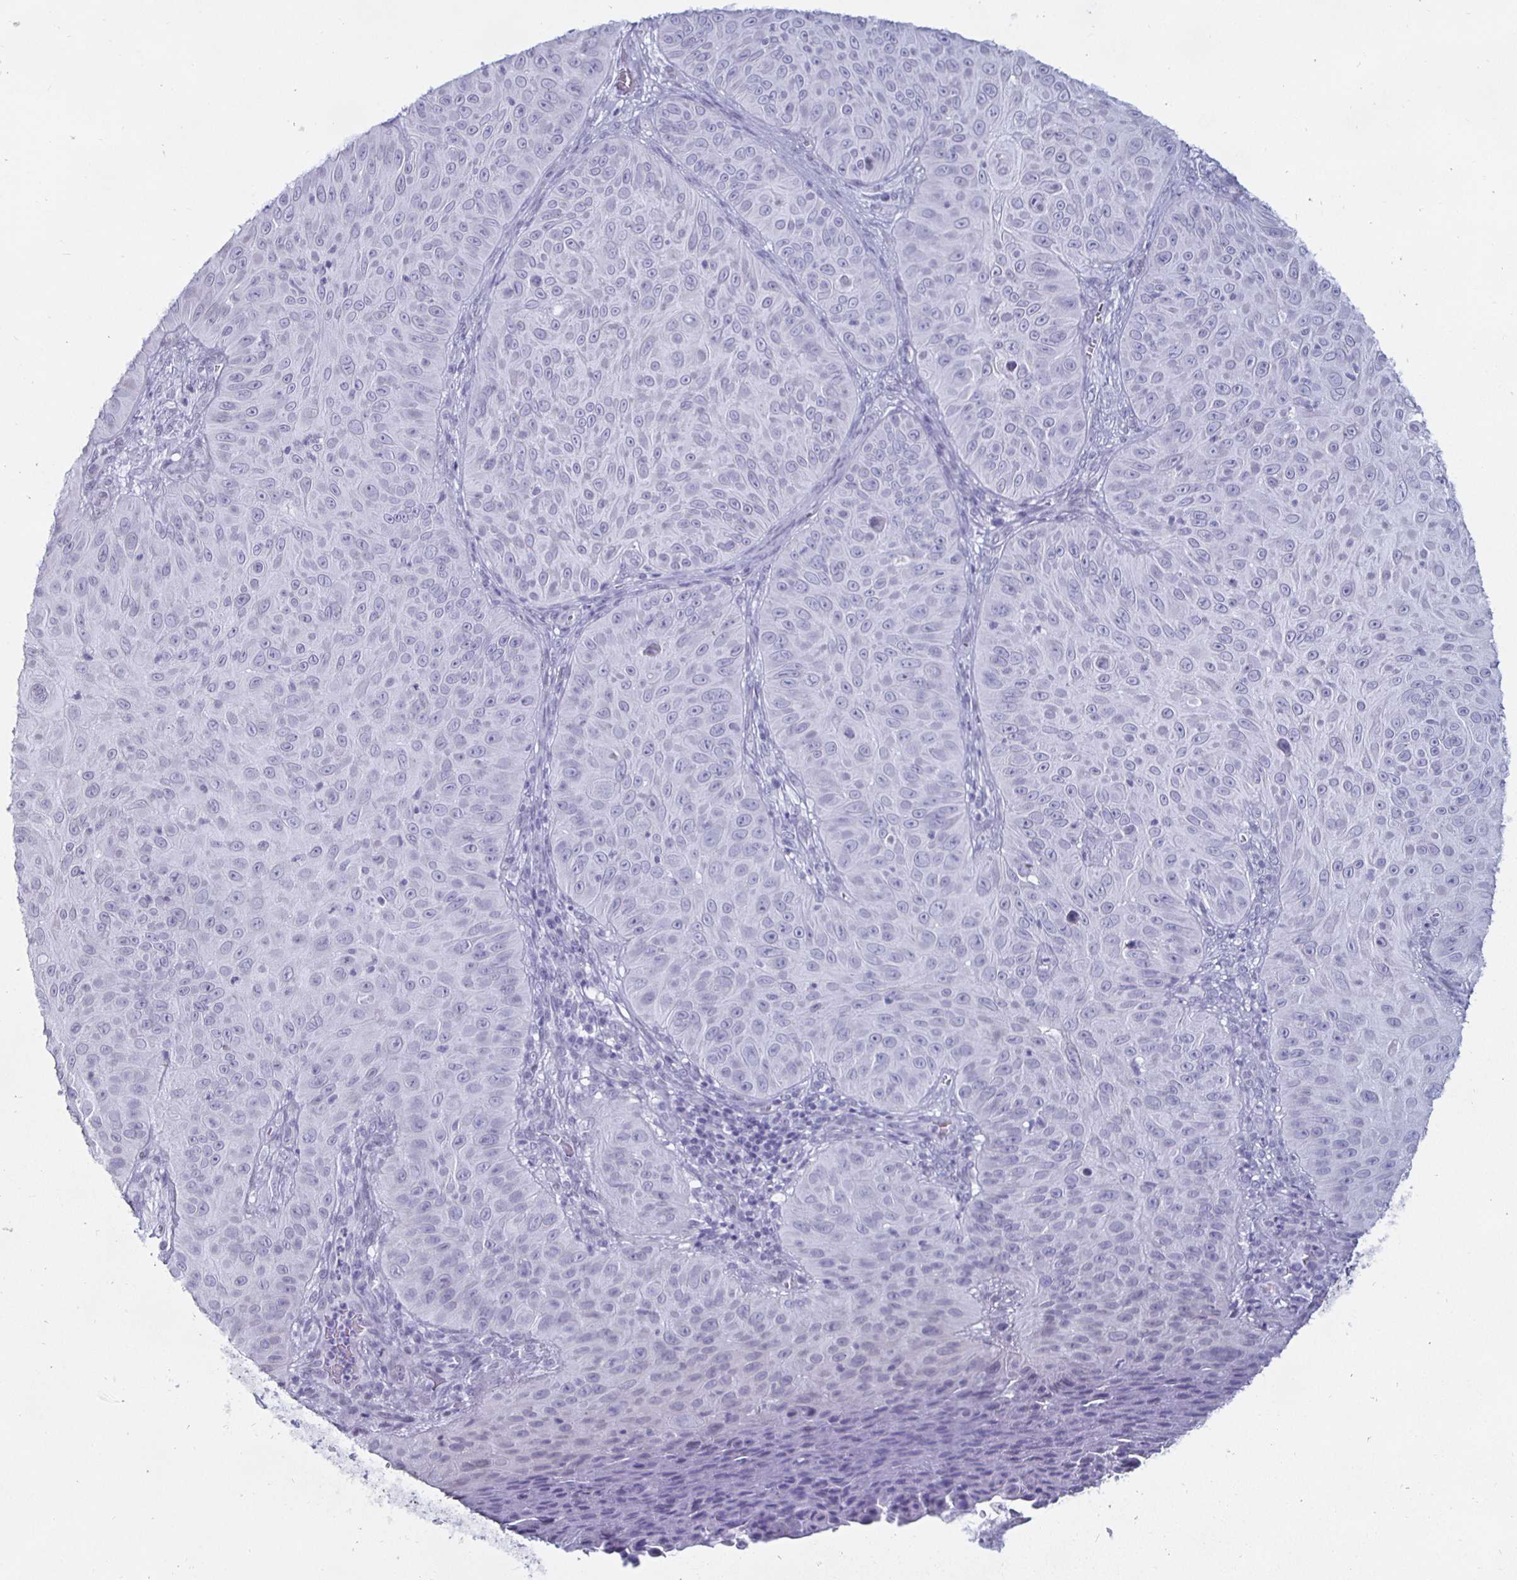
{"staining": {"intensity": "negative", "quantity": "none", "location": "none"}, "tissue": "skin cancer", "cell_type": "Tumor cells", "image_type": "cancer", "snomed": [{"axis": "morphology", "description": "Squamous cell carcinoma, NOS"}, {"axis": "topography", "description": "Skin"}], "caption": "A photomicrograph of human skin cancer (squamous cell carcinoma) is negative for staining in tumor cells.", "gene": "KRT4", "patient": {"sex": "male", "age": 82}}